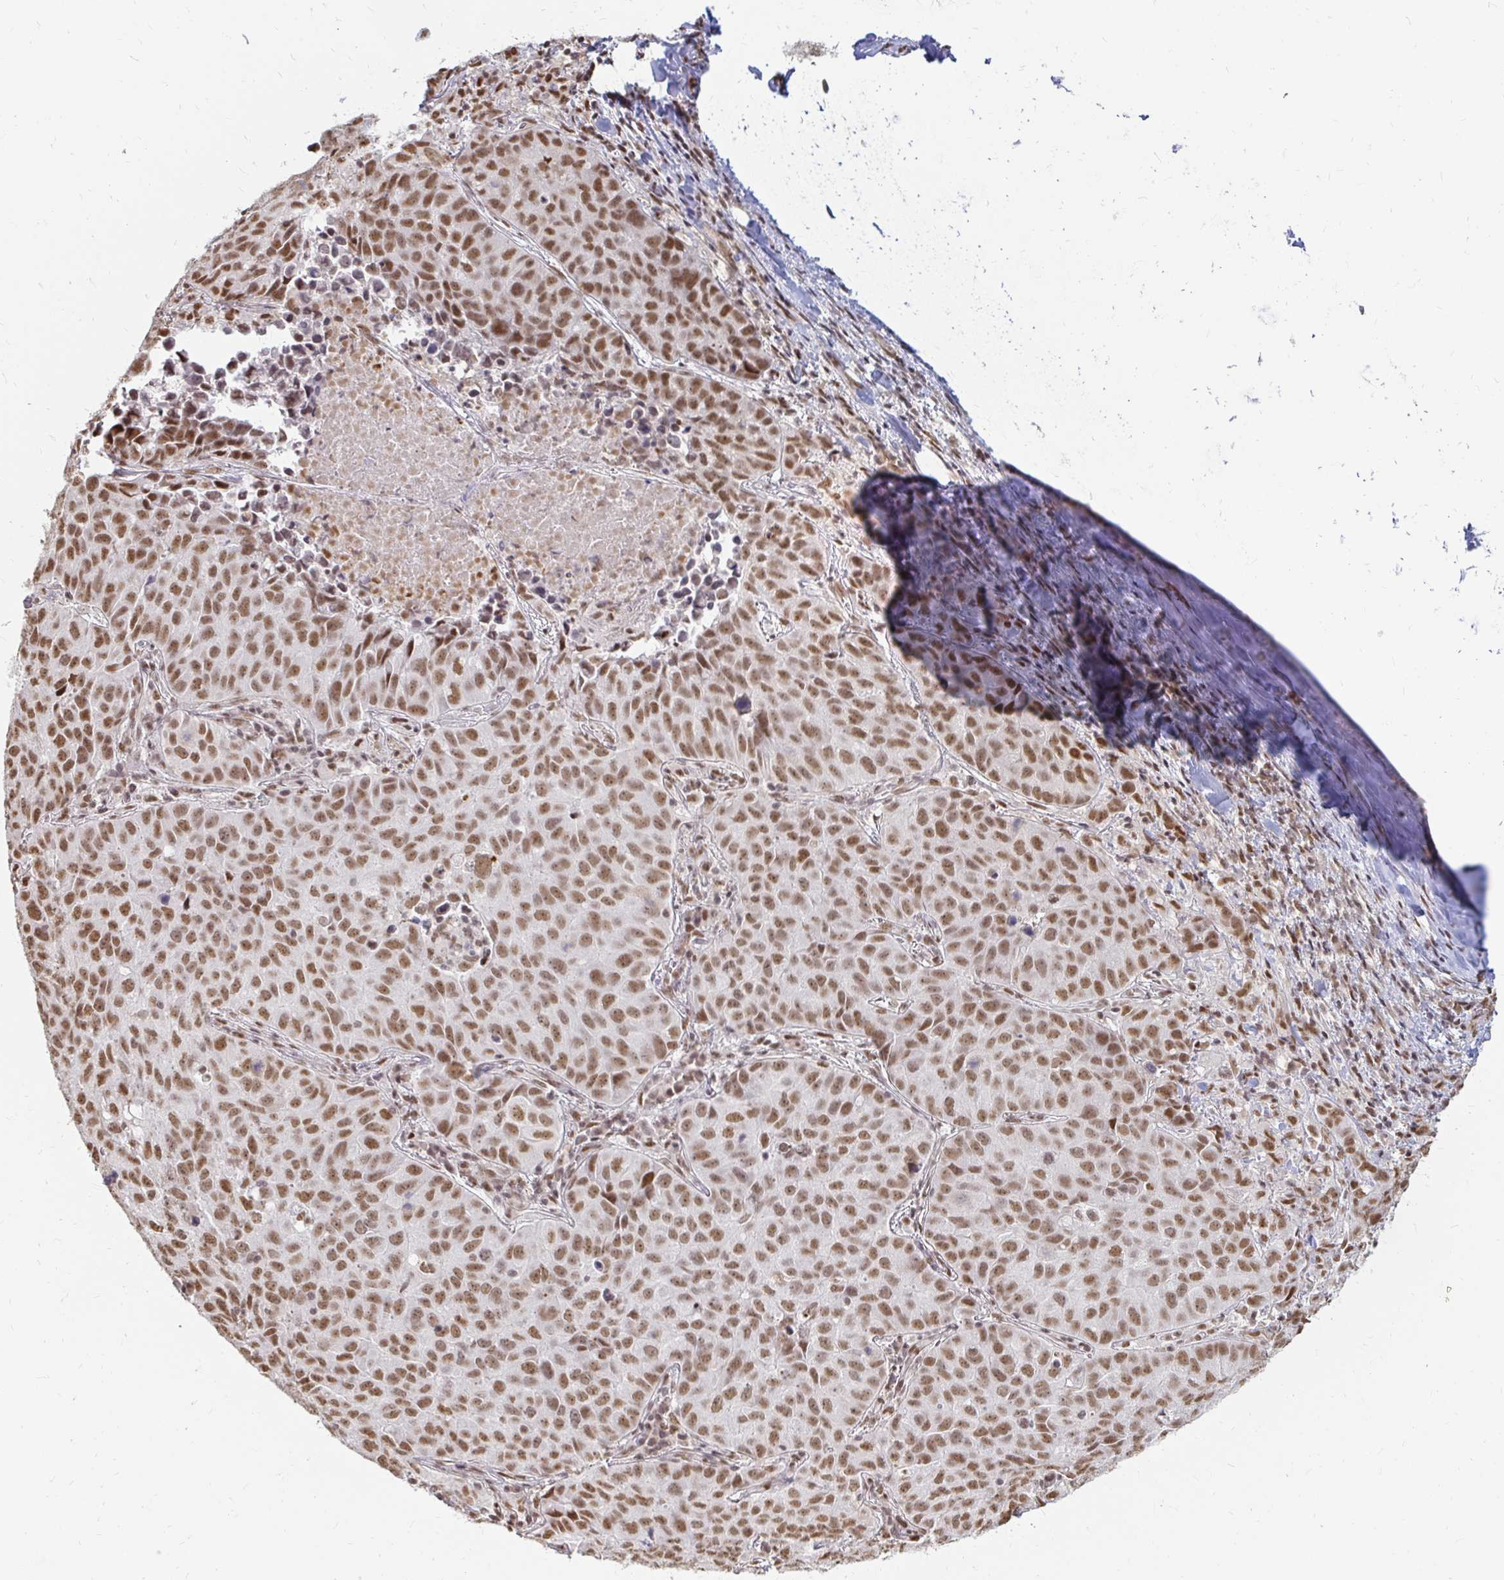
{"staining": {"intensity": "moderate", "quantity": ">75%", "location": "nuclear"}, "tissue": "lung cancer", "cell_type": "Tumor cells", "image_type": "cancer", "snomed": [{"axis": "morphology", "description": "Adenocarcinoma, NOS"}, {"axis": "topography", "description": "Lung"}], "caption": "Protein expression analysis of adenocarcinoma (lung) reveals moderate nuclear staining in approximately >75% of tumor cells.", "gene": "HNRNPU", "patient": {"sex": "female", "age": 50}}